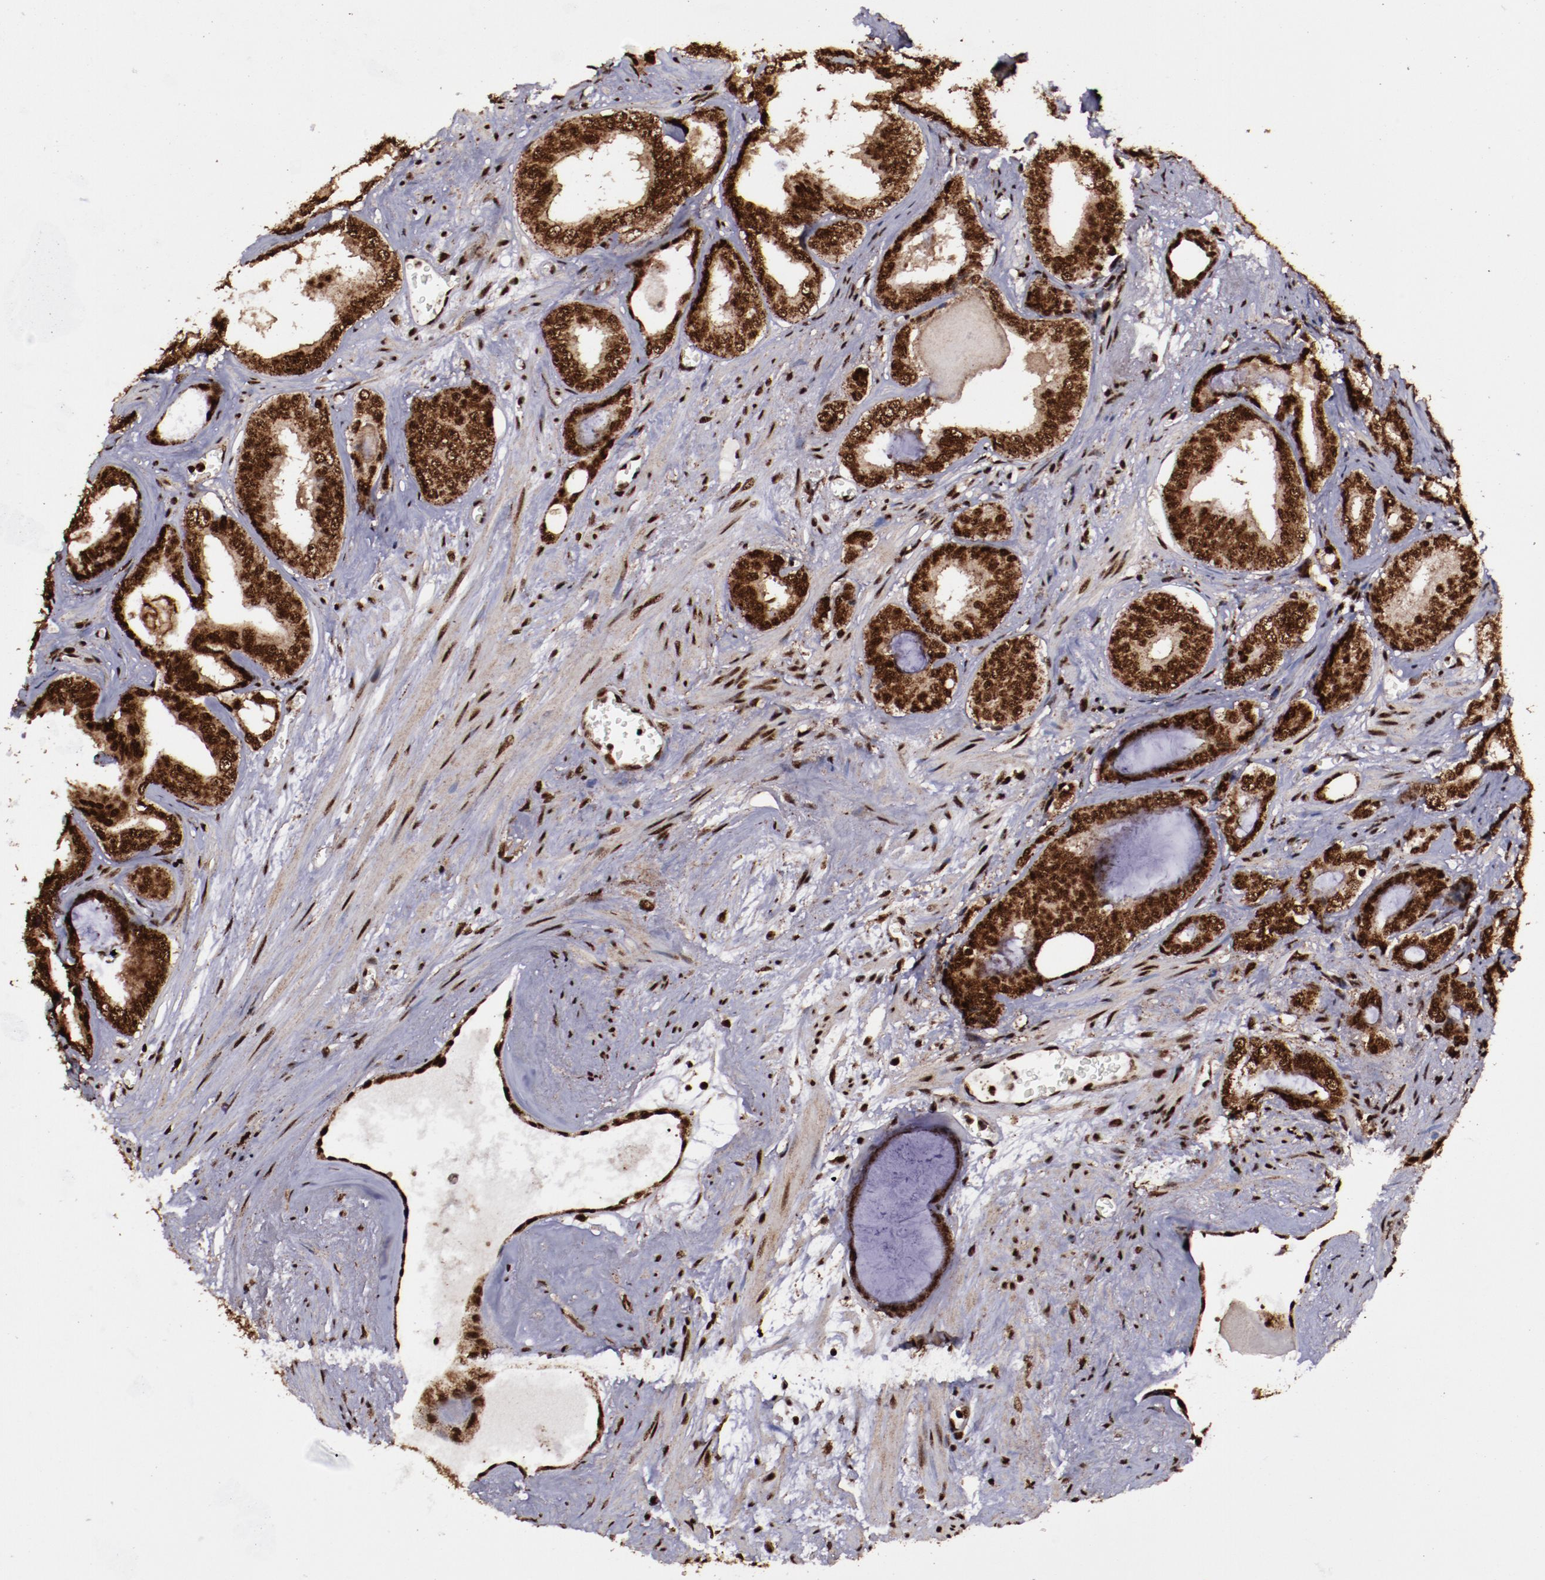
{"staining": {"intensity": "strong", "quantity": ">75%", "location": "cytoplasmic/membranous,nuclear"}, "tissue": "prostate cancer", "cell_type": "Tumor cells", "image_type": "cancer", "snomed": [{"axis": "morphology", "description": "Adenocarcinoma, Medium grade"}, {"axis": "topography", "description": "Prostate"}], "caption": "This photomicrograph displays immunohistochemistry staining of human adenocarcinoma (medium-grade) (prostate), with high strong cytoplasmic/membranous and nuclear staining in approximately >75% of tumor cells.", "gene": "SNW1", "patient": {"sex": "male", "age": 79}}